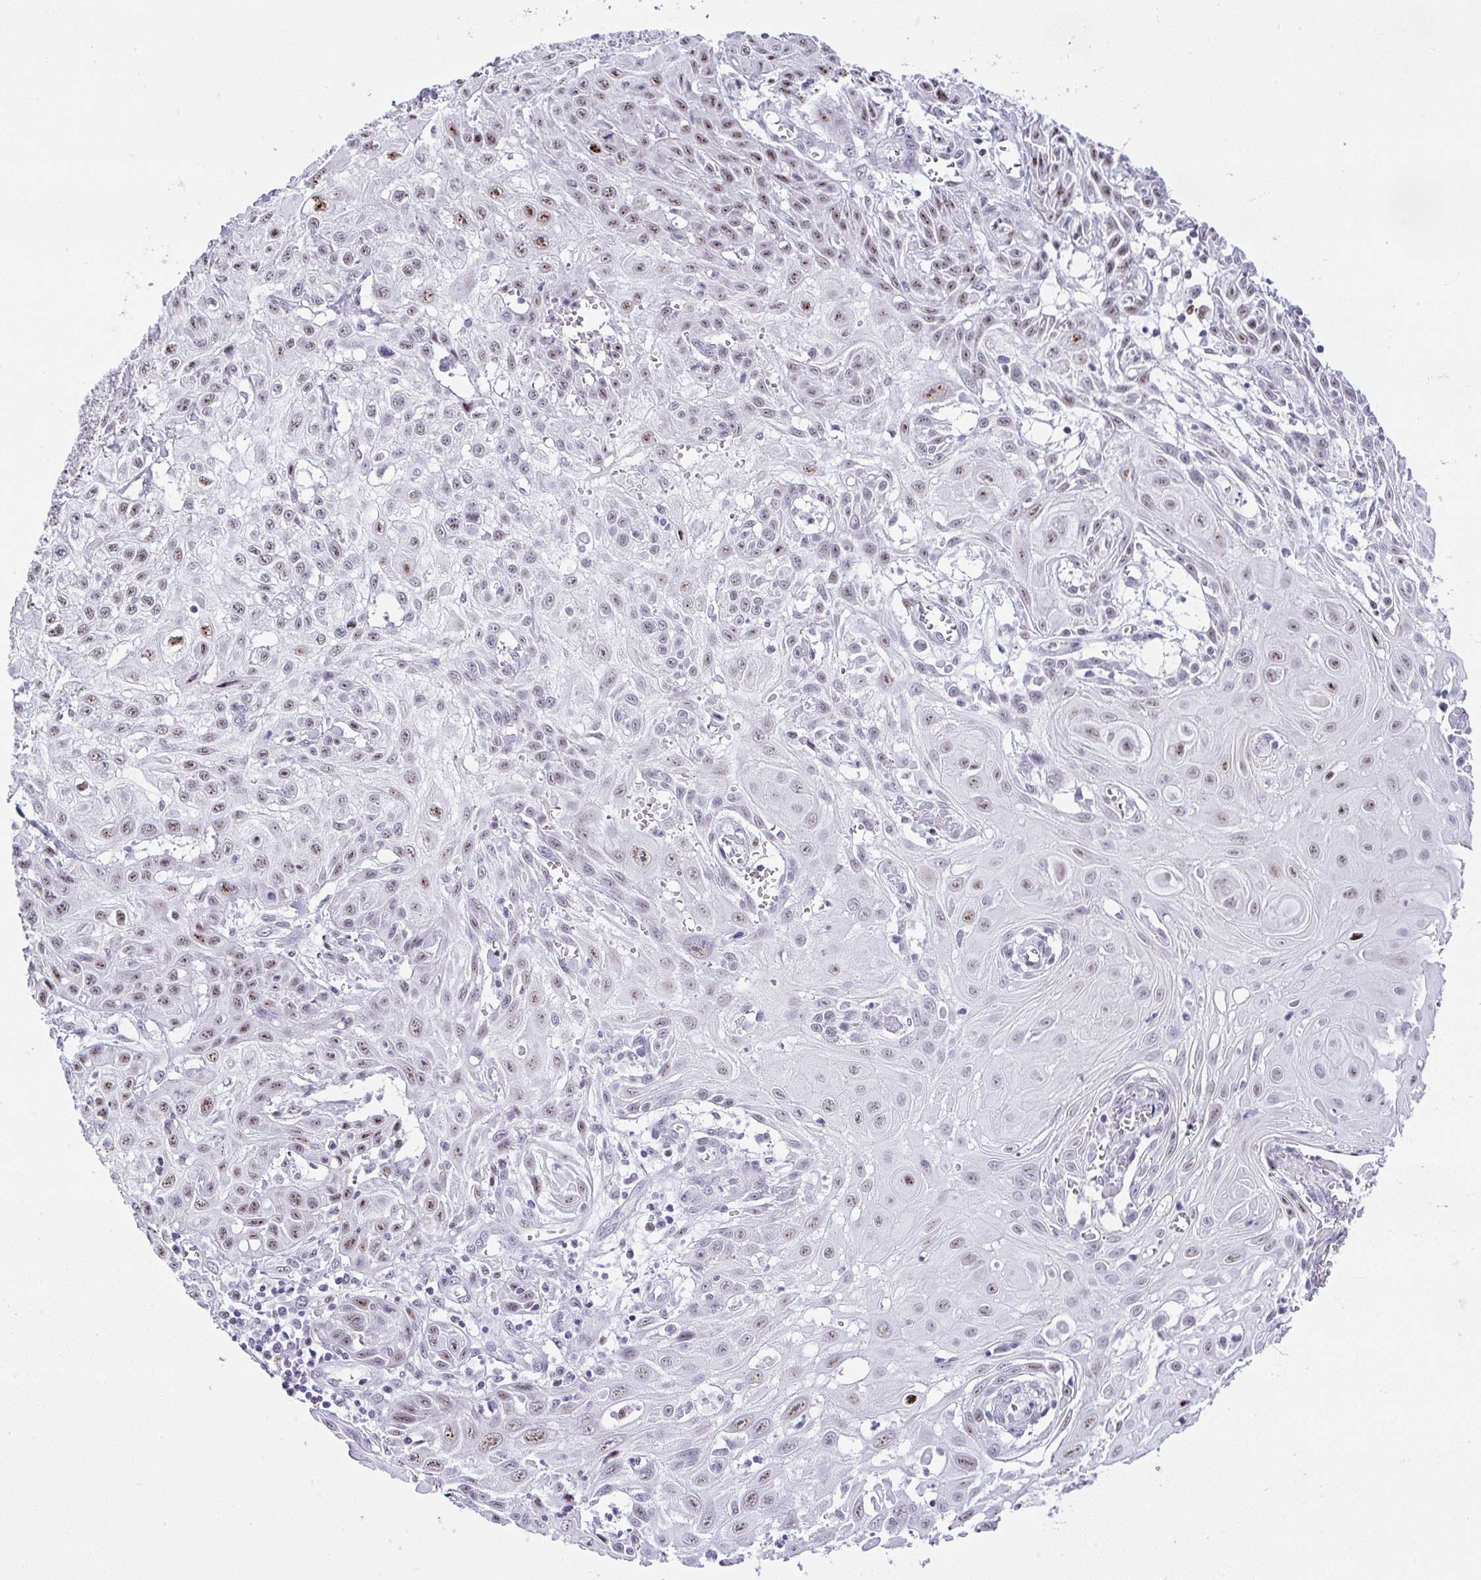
{"staining": {"intensity": "moderate", "quantity": "25%-75%", "location": "nuclear"}, "tissue": "skin cancer", "cell_type": "Tumor cells", "image_type": "cancer", "snomed": [{"axis": "morphology", "description": "Squamous cell carcinoma, NOS"}, {"axis": "topography", "description": "Skin"}, {"axis": "topography", "description": "Vulva"}], "caption": "This image reveals IHC staining of human skin cancer (squamous cell carcinoma), with medium moderate nuclear expression in approximately 25%-75% of tumor cells.", "gene": "NR1D2", "patient": {"sex": "female", "age": 71}}